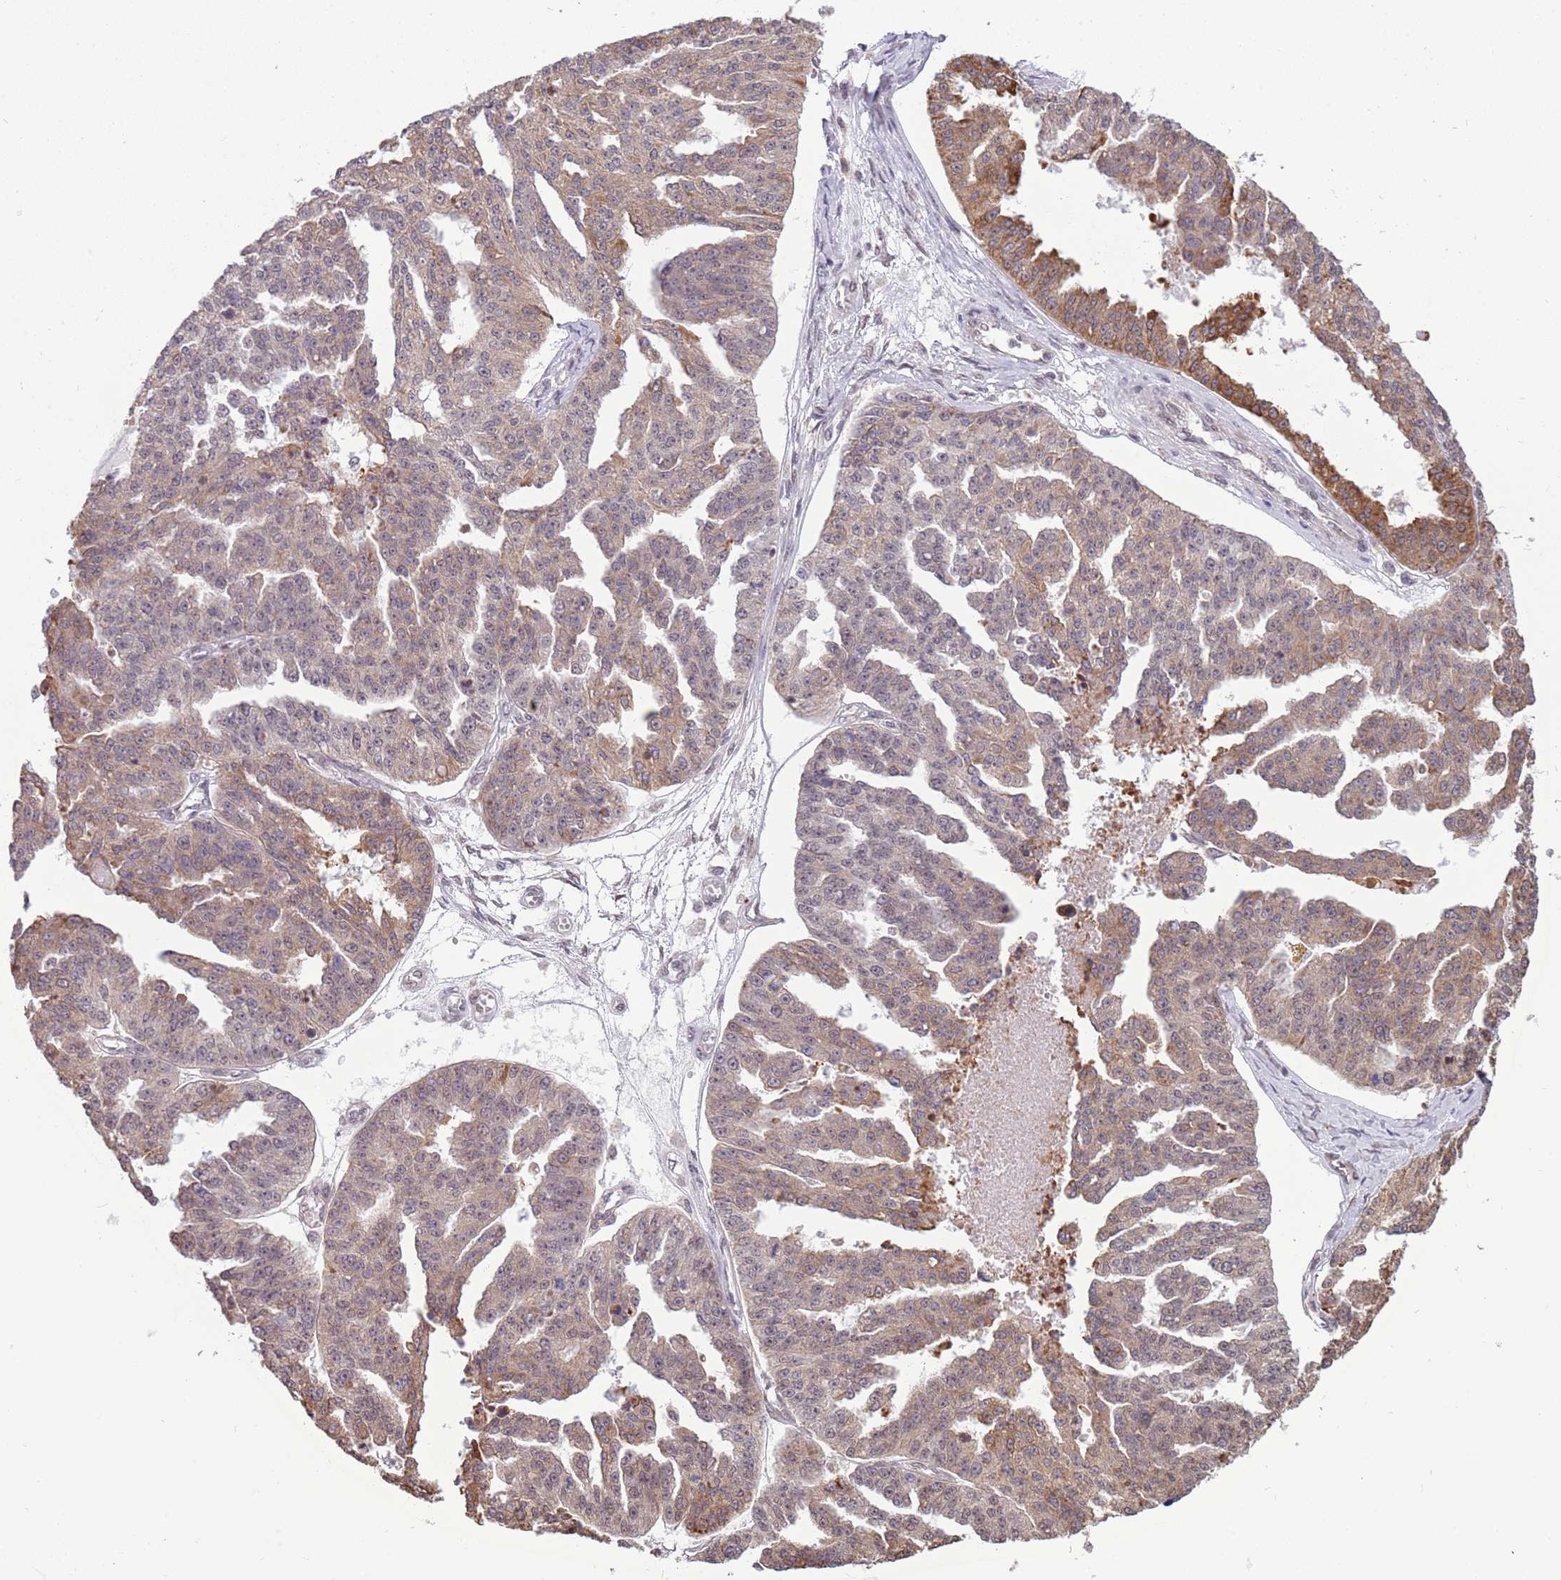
{"staining": {"intensity": "moderate", "quantity": "25%-75%", "location": "cytoplasmic/membranous"}, "tissue": "ovarian cancer", "cell_type": "Tumor cells", "image_type": "cancer", "snomed": [{"axis": "morphology", "description": "Cystadenocarcinoma, serous, NOS"}, {"axis": "topography", "description": "Ovary"}], "caption": "Brown immunohistochemical staining in human ovarian serous cystadenocarcinoma reveals moderate cytoplasmic/membranous staining in approximately 25%-75% of tumor cells. (DAB IHC with brightfield microscopy, high magnification).", "gene": "BARD1", "patient": {"sex": "female", "age": 58}}